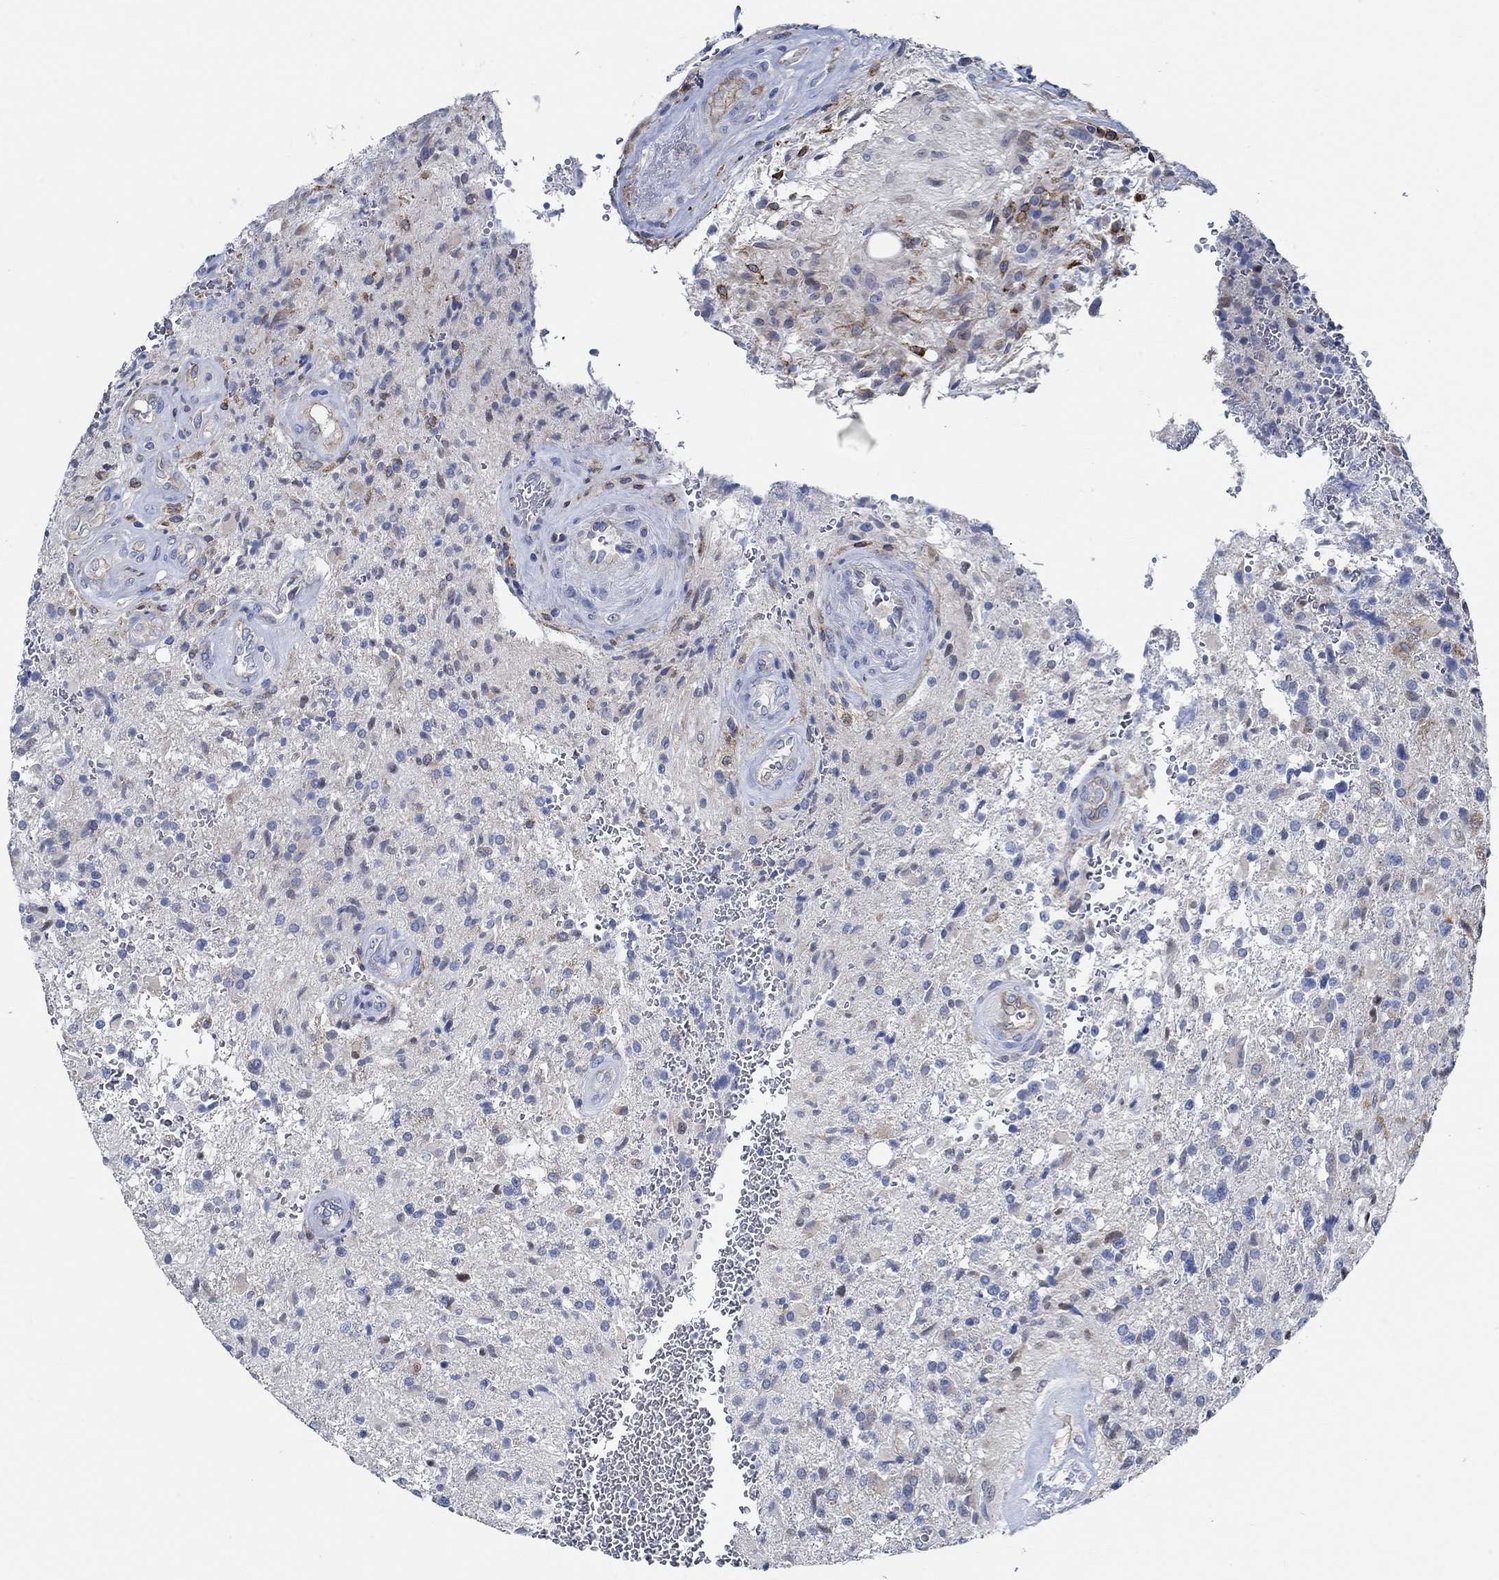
{"staining": {"intensity": "negative", "quantity": "none", "location": "none"}, "tissue": "glioma", "cell_type": "Tumor cells", "image_type": "cancer", "snomed": [{"axis": "morphology", "description": "Glioma, malignant, High grade"}, {"axis": "topography", "description": "Brain"}], "caption": "There is no significant staining in tumor cells of glioma.", "gene": "HECW2", "patient": {"sex": "male", "age": 56}}